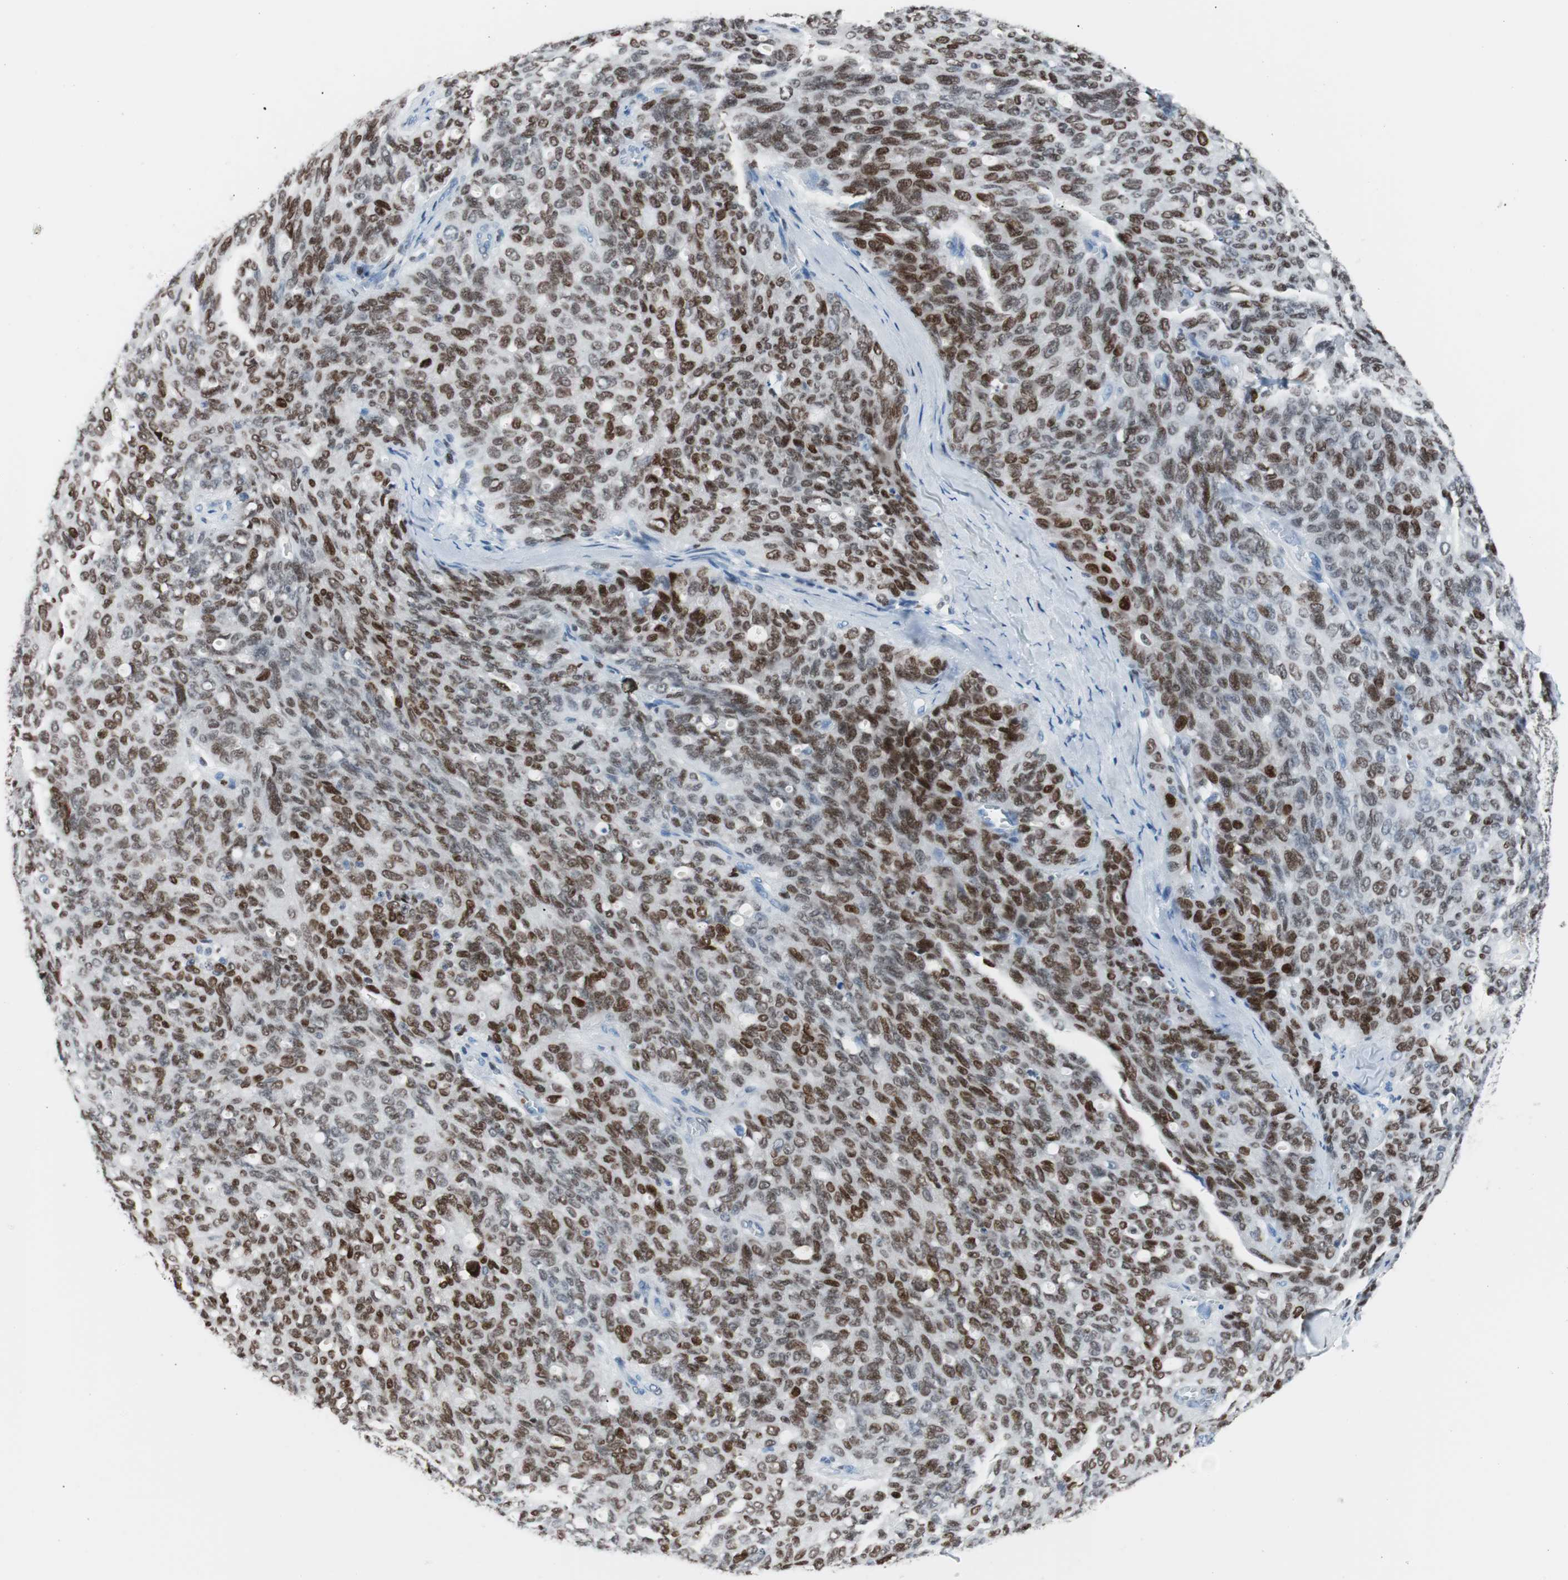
{"staining": {"intensity": "moderate", "quantity": ">75%", "location": "nuclear"}, "tissue": "ovarian cancer", "cell_type": "Tumor cells", "image_type": "cancer", "snomed": [{"axis": "morphology", "description": "Carcinoma, endometroid"}, {"axis": "topography", "description": "Ovary"}], "caption": "Endometroid carcinoma (ovarian) stained with a brown dye demonstrates moderate nuclear positive staining in approximately >75% of tumor cells.", "gene": "CEBPB", "patient": {"sex": "female", "age": 60}}